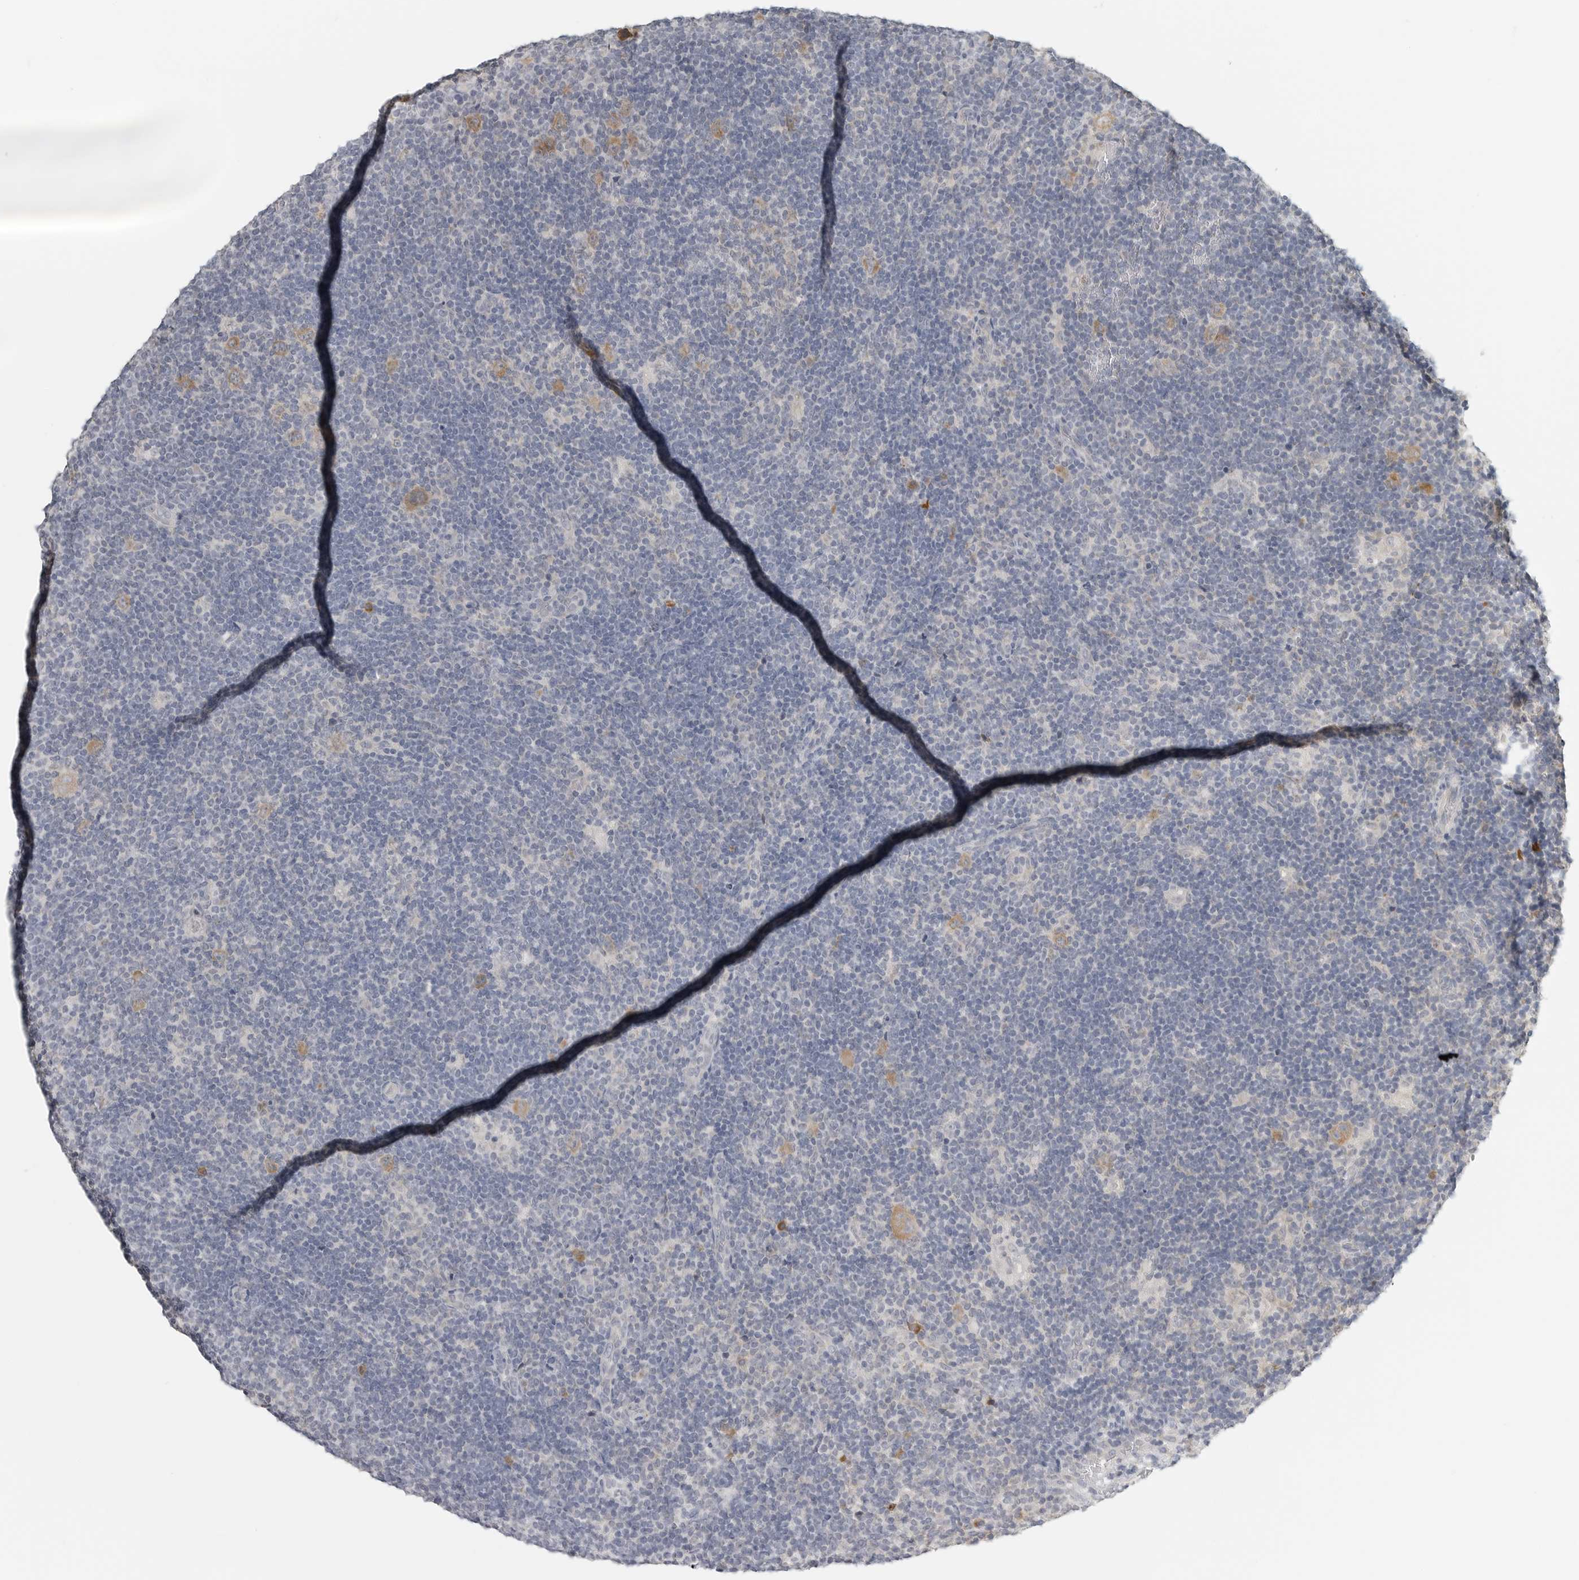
{"staining": {"intensity": "moderate", "quantity": "25%-75%", "location": "cytoplasmic/membranous"}, "tissue": "lymphoma", "cell_type": "Tumor cells", "image_type": "cancer", "snomed": [{"axis": "morphology", "description": "Hodgkin's disease, NOS"}, {"axis": "topography", "description": "Lymph node"}], "caption": "High-magnification brightfield microscopy of Hodgkin's disease stained with DAB (3,3'-diaminobenzidine) (brown) and counterstained with hematoxylin (blue). tumor cells exhibit moderate cytoplasmic/membranous staining is present in about25%-75% of cells.", "gene": "IL12RB2", "patient": {"sex": "female", "age": 57}}